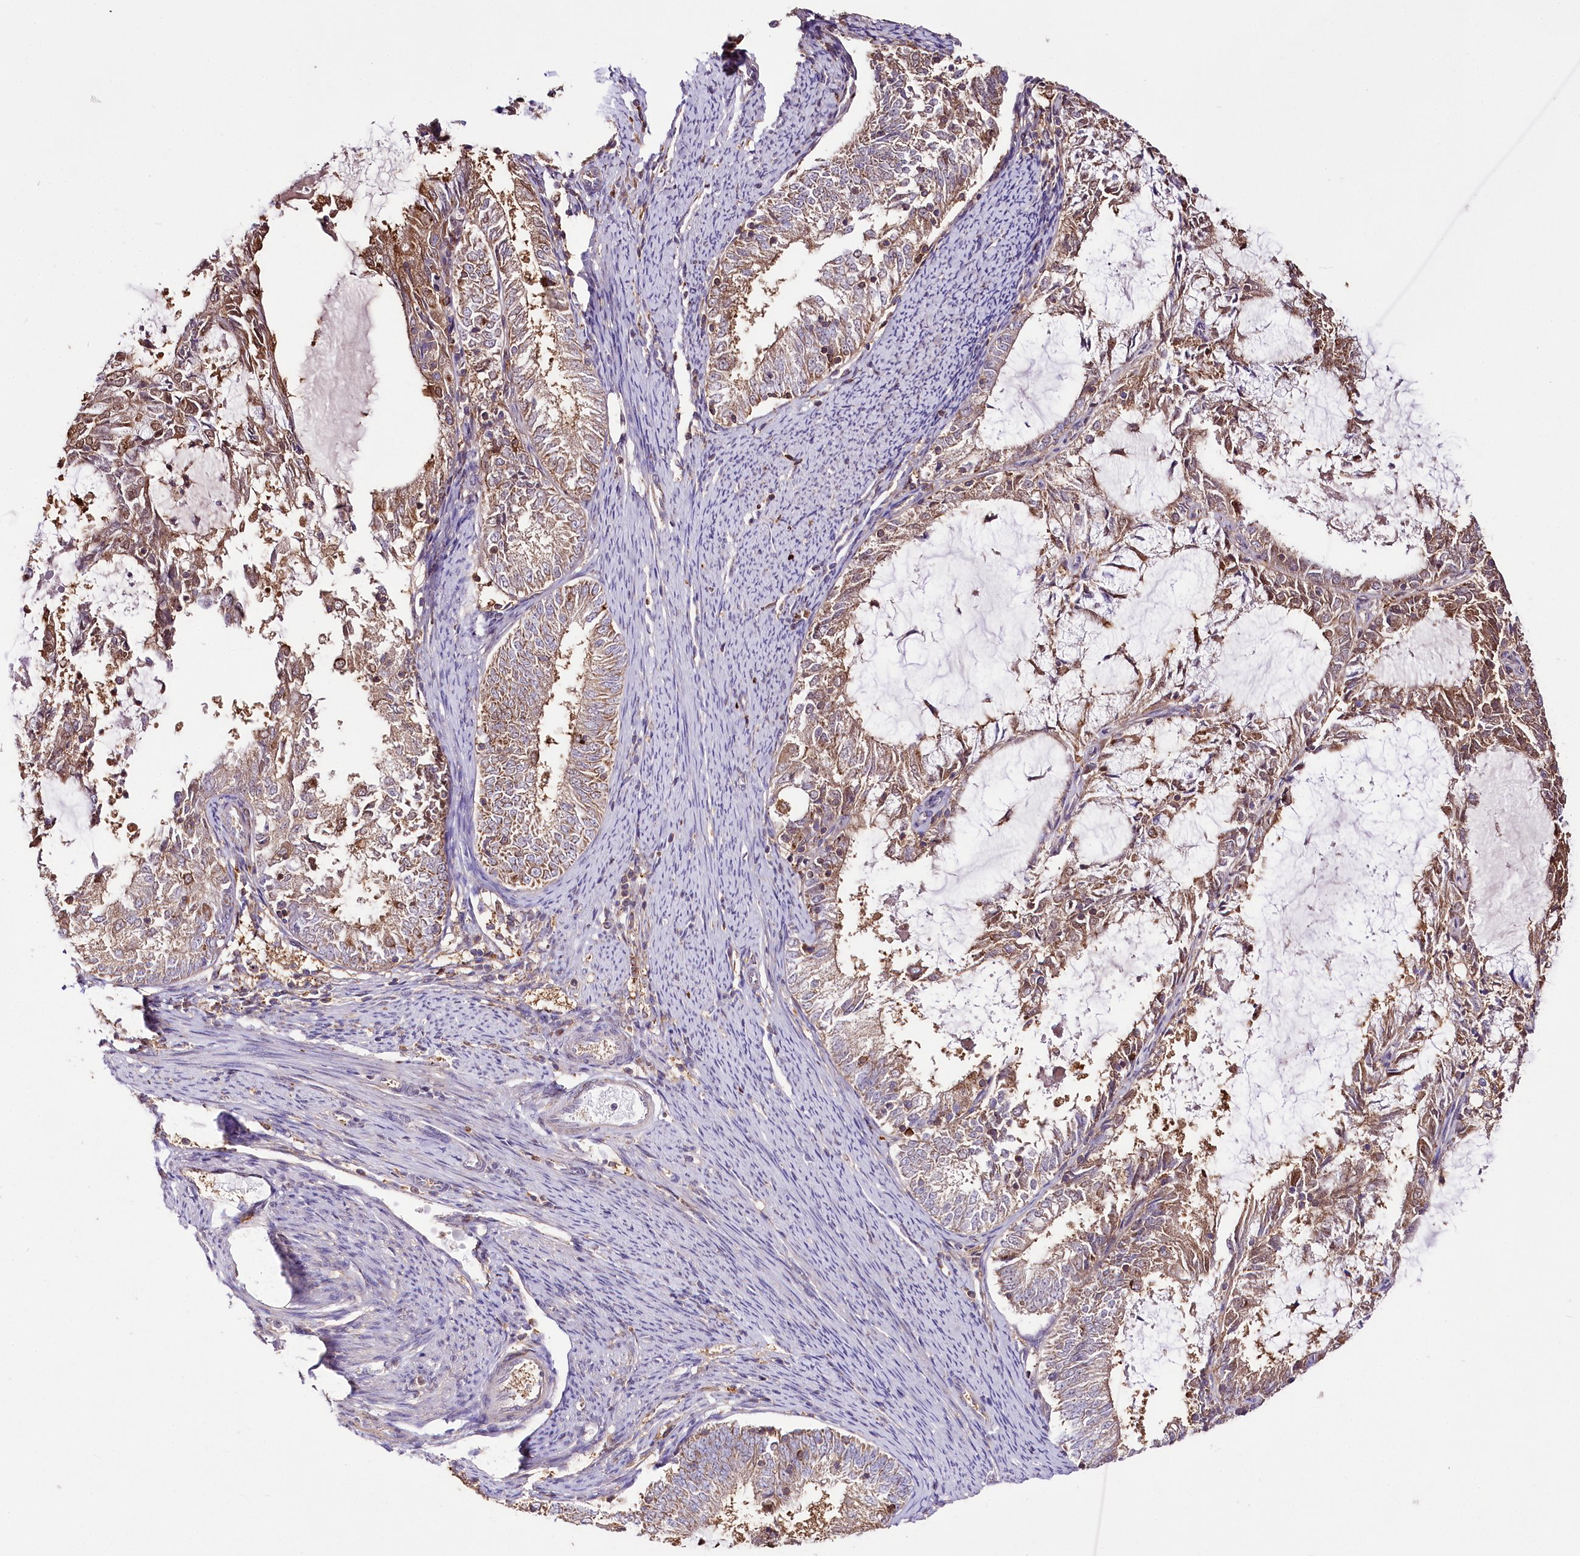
{"staining": {"intensity": "moderate", "quantity": ">75%", "location": "cytoplasmic/membranous"}, "tissue": "endometrial cancer", "cell_type": "Tumor cells", "image_type": "cancer", "snomed": [{"axis": "morphology", "description": "Adenocarcinoma, NOS"}, {"axis": "topography", "description": "Endometrium"}], "caption": "Endometrial adenocarcinoma stained for a protein shows moderate cytoplasmic/membranous positivity in tumor cells.", "gene": "UGP2", "patient": {"sex": "female", "age": 57}}